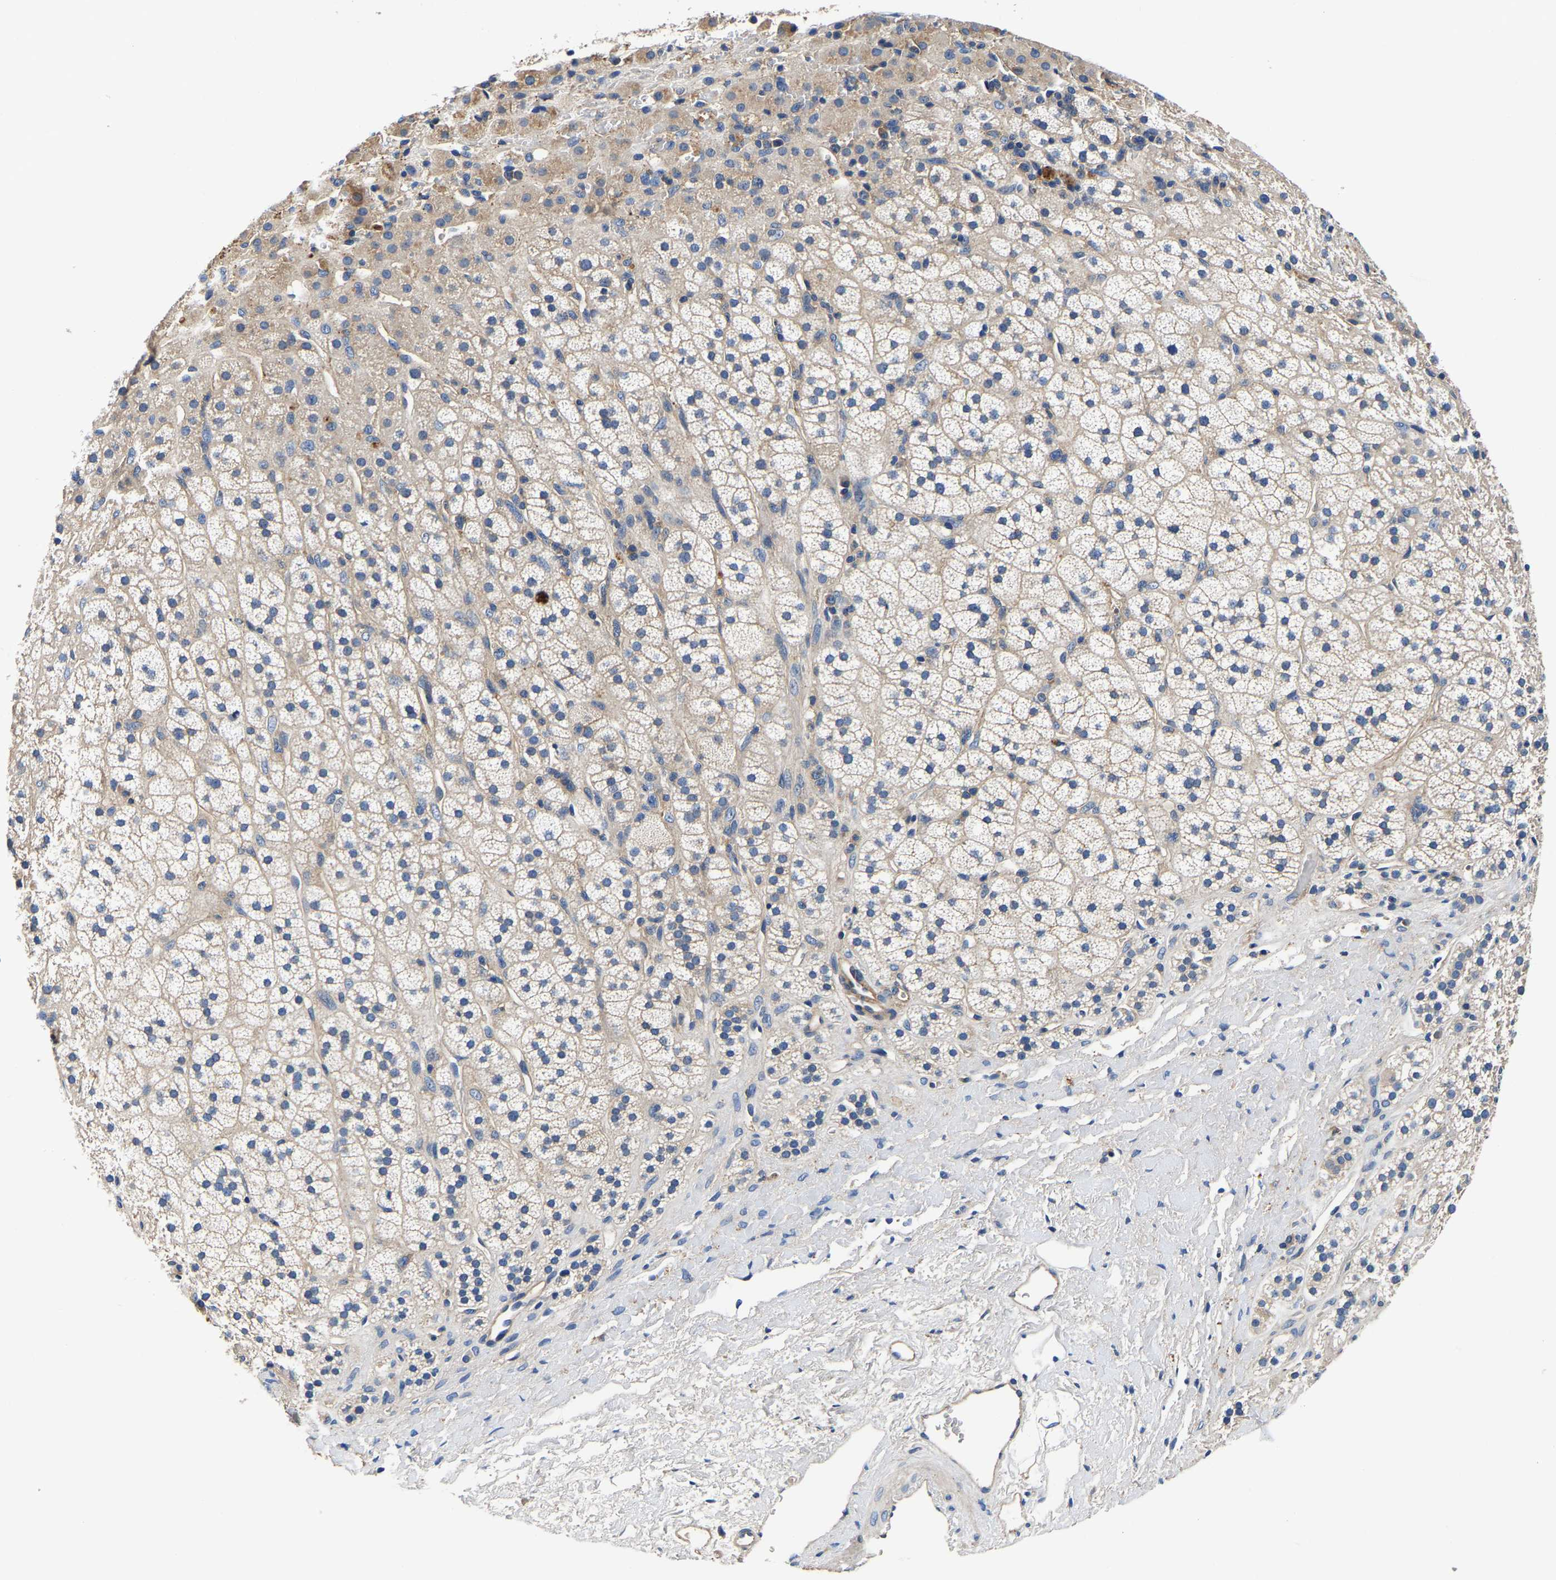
{"staining": {"intensity": "weak", "quantity": "25%-75%", "location": "cytoplasmic/membranous"}, "tissue": "adrenal gland", "cell_type": "Glandular cells", "image_type": "normal", "snomed": [{"axis": "morphology", "description": "Normal tissue, NOS"}, {"axis": "topography", "description": "Adrenal gland"}], "caption": "Adrenal gland stained for a protein (brown) exhibits weak cytoplasmic/membranous positive staining in about 25%-75% of glandular cells.", "gene": "SH3GLB1", "patient": {"sex": "male", "age": 56}}